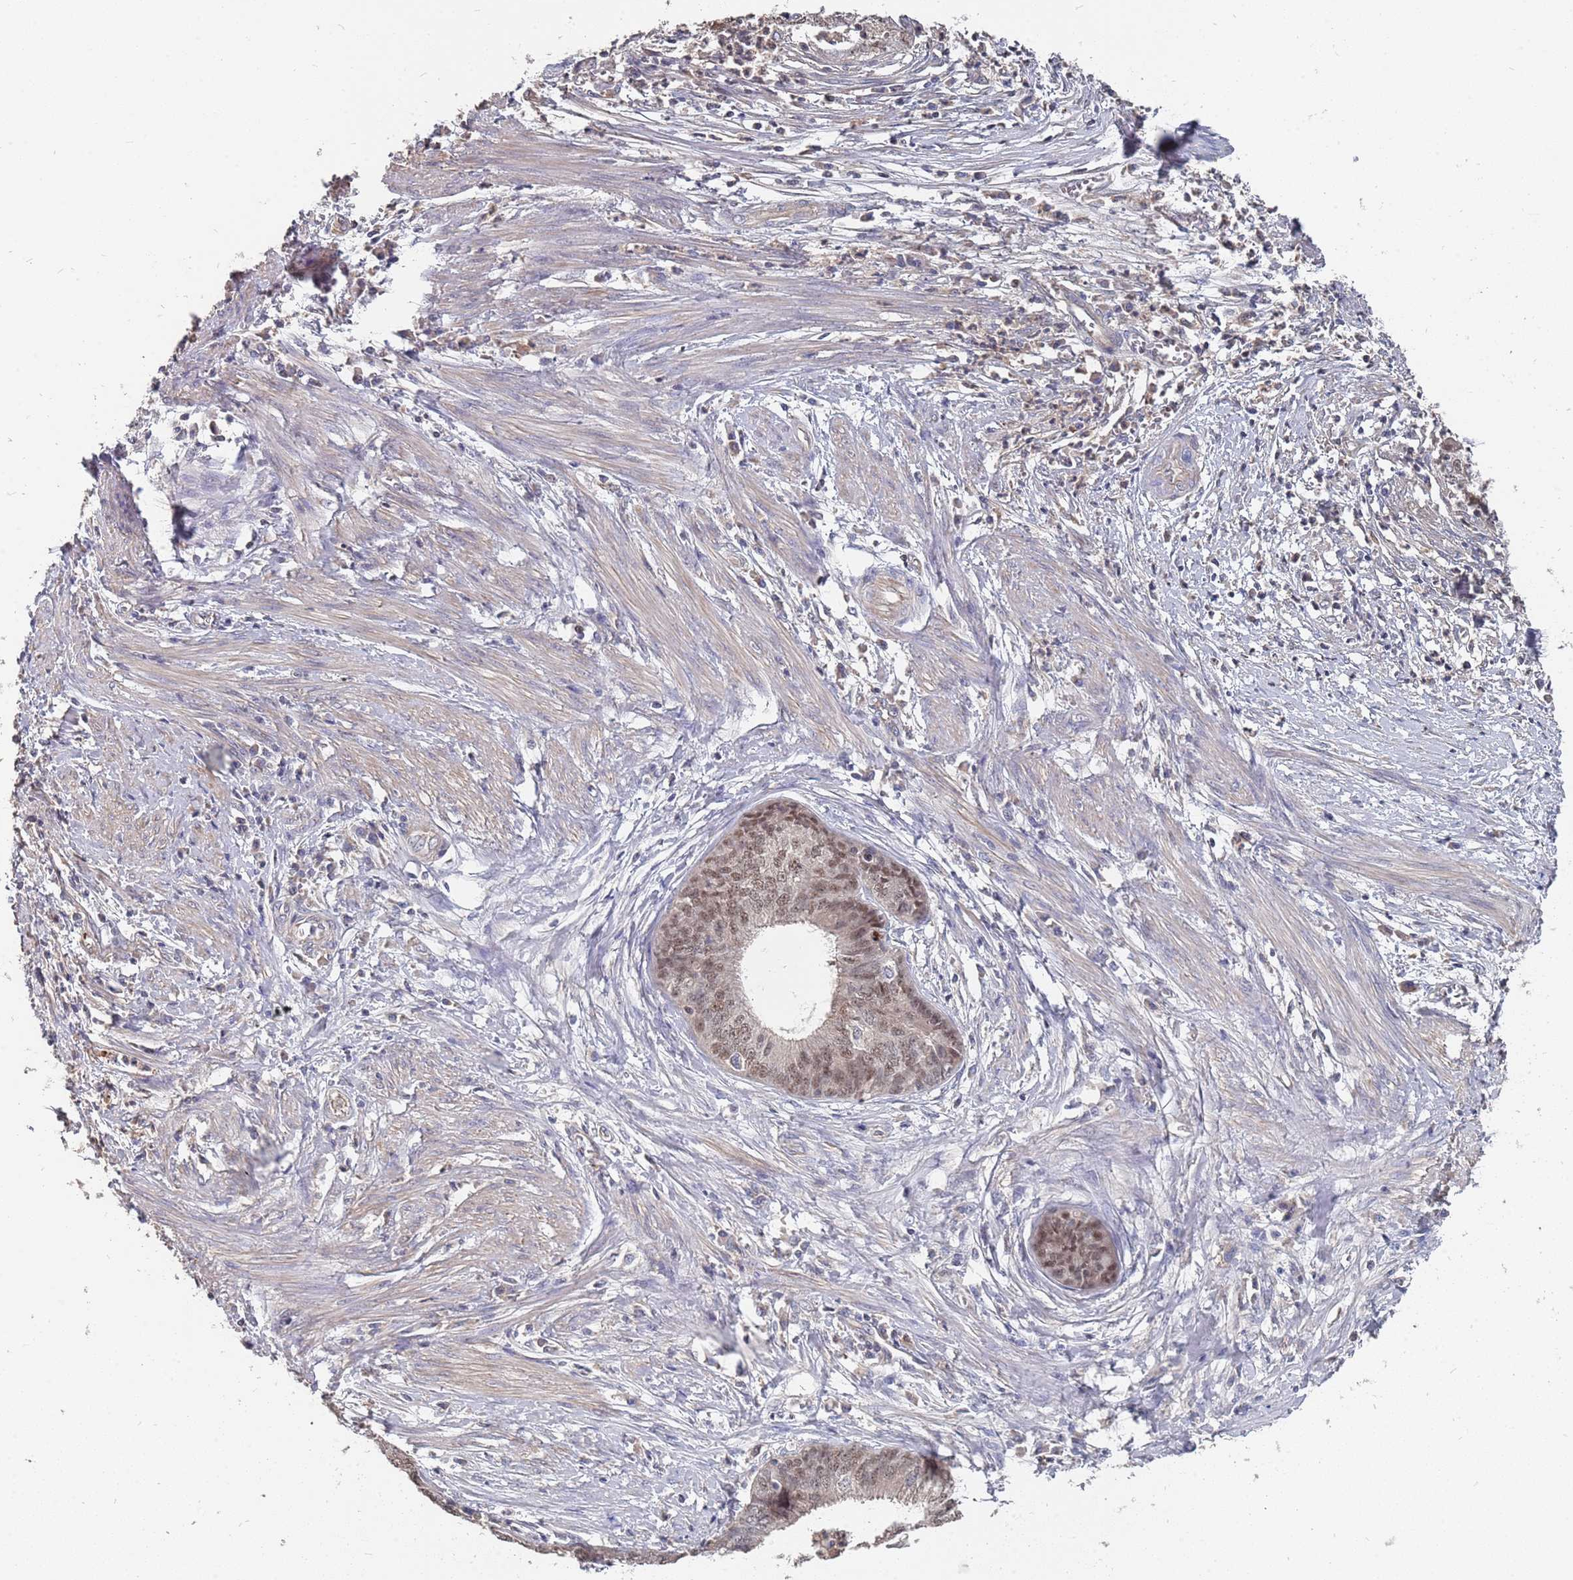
{"staining": {"intensity": "moderate", "quantity": ">75%", "location": "nuclear"}, "tissue": "endometrial cancer", "cell_type": "Tumor cells", "image_type": "cancer", "snomed": [{"axis": "morphology", "description": "Adenocarcinoma, NOS"}, {"axis": "topography", "description": "Endometrium"}], "caption": "Moderate nuclear positivity for a protein is identified in approximately >75% of tumor cells of adenocarcinoma (endometrial) using immunohistochemistry (IHC).", "gene": "TCEANC2", "patient": {"sex": "female", "age": 68}}